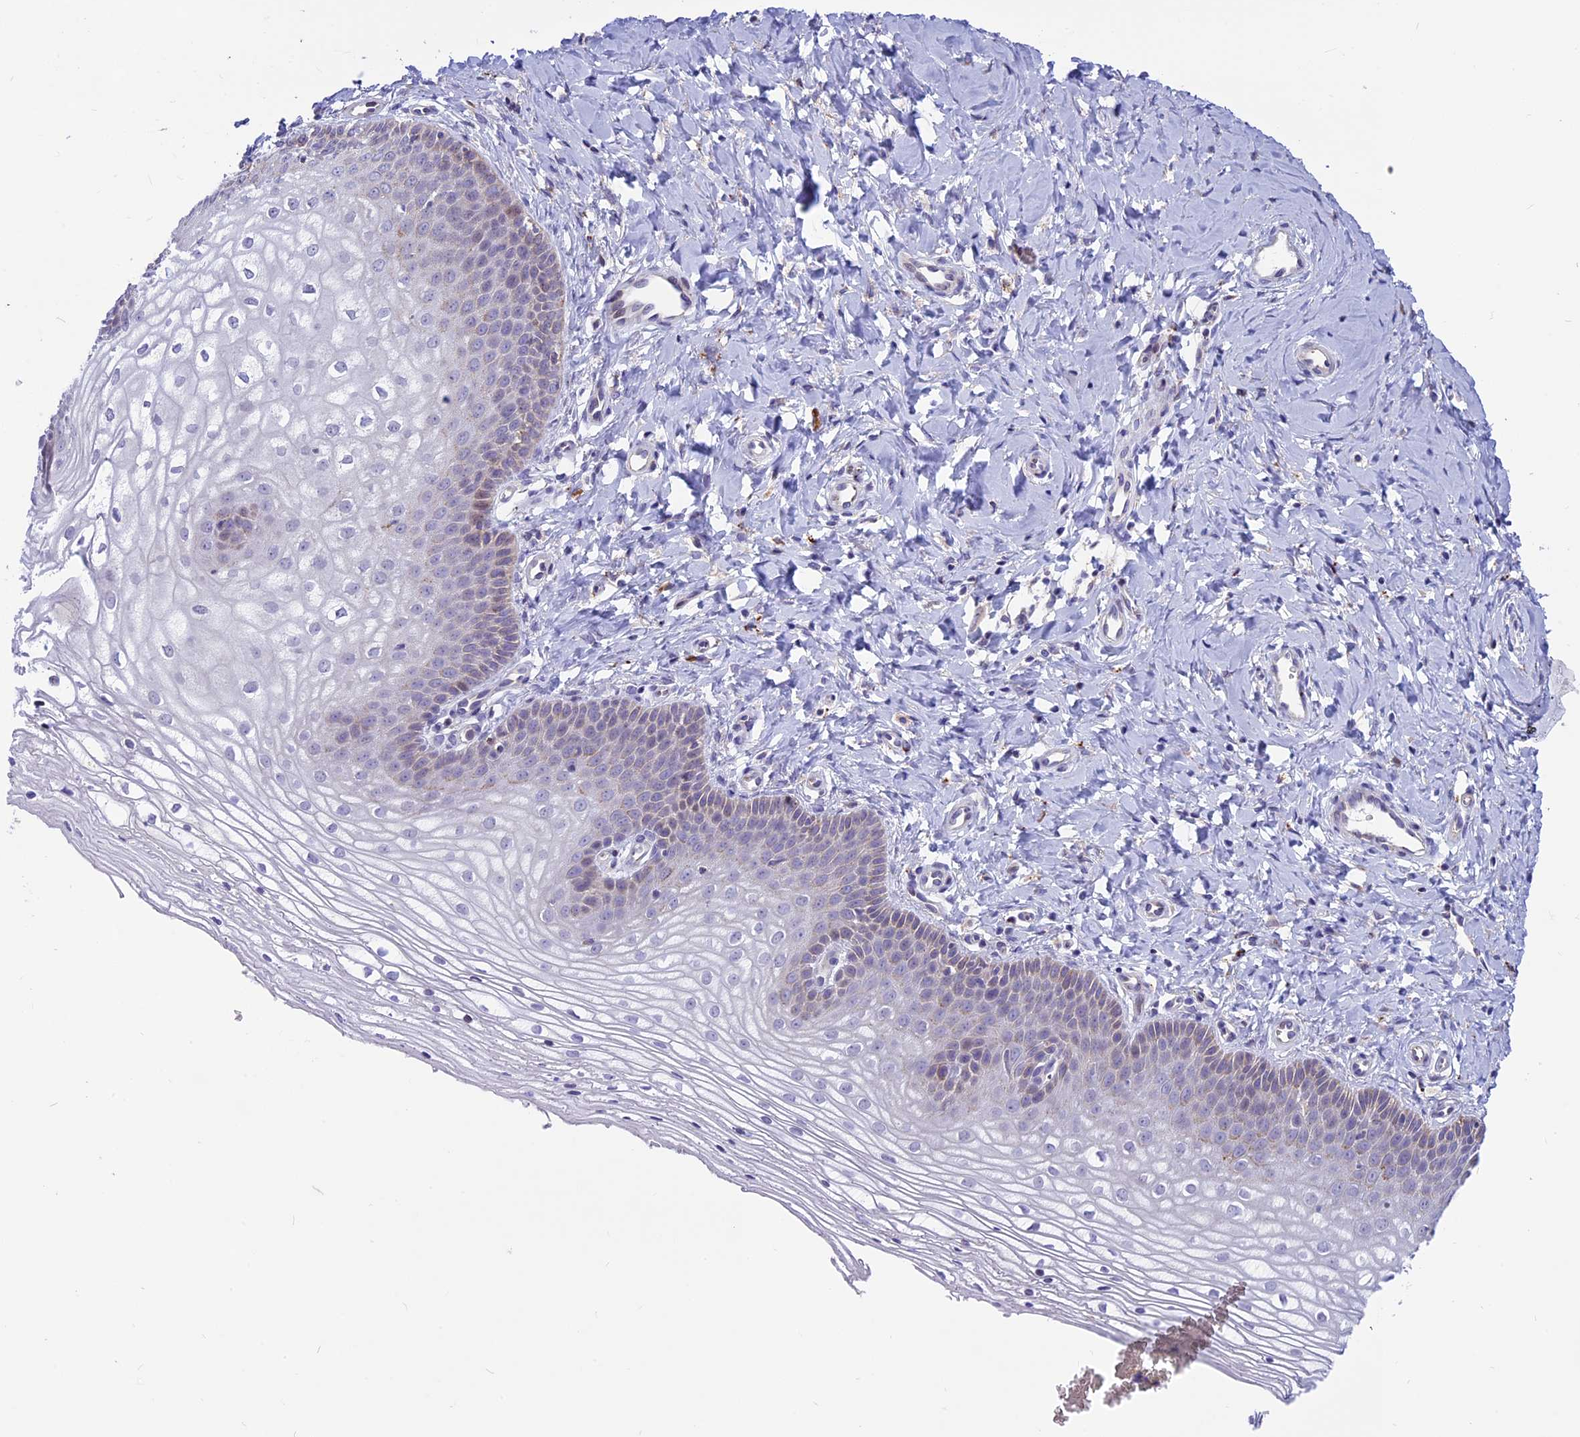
{"staining": {"intensity": "moderate", "quantity": "<25%", "location": "cytoplasmic/membranous"}, "tissue": "vagina", "cell_type": "Squamous epithelial cells", "image_type": "normal", "snomed": [{"axis": "morphology", "description": "Normal tissue, NOS"}, {"axis": "topography", "description": "Vagina"}], "caption": "DAB immunohistochemical staining of benign human vagina exhibits moderate cytoplasmic/membranous protein staining in about <25% of squamous epithelial cells.", "gene": "THRSP", "patient": {"sex": "female", "age": 68}}